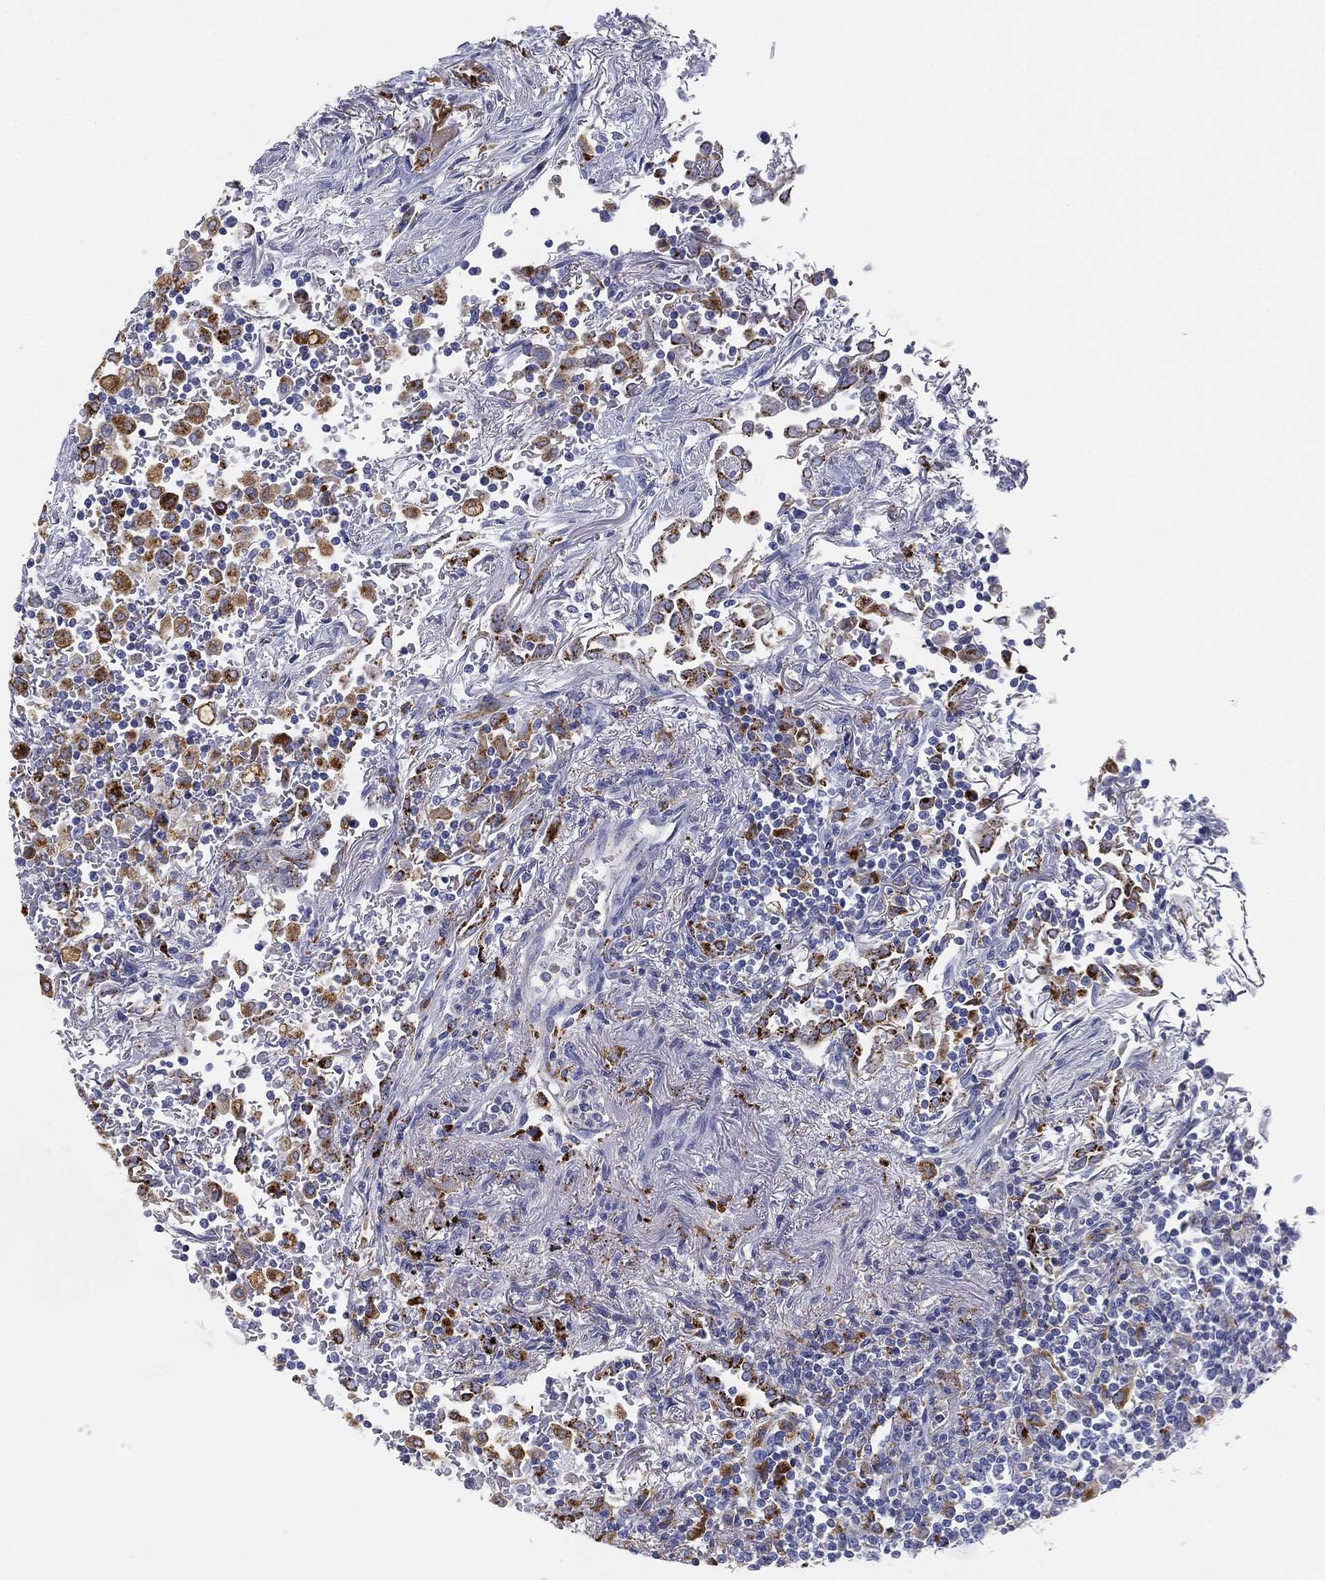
{"staining": {"intensity": "moderate", "quantity": "<25%", "location": "cytoplasmic/membranous"}, "tissue": "lymphoma", "cell_type": "Tumor cells", "image_type": "cancer", "snomed": [{"axis": "morphology", "description": "Malignant lymphoma, non-Hodgkin's type, High grade"}, {"axis": "topography", "description": "Lung"}], "caption": "Immunohistochemistry (IHC) of lymphoma shows low levels of moderate cytoplasmic/membranous positivity in about <25% of tumor cells.", "gene": "NPC2", "patient": {"sex": "male", "age": 79}}